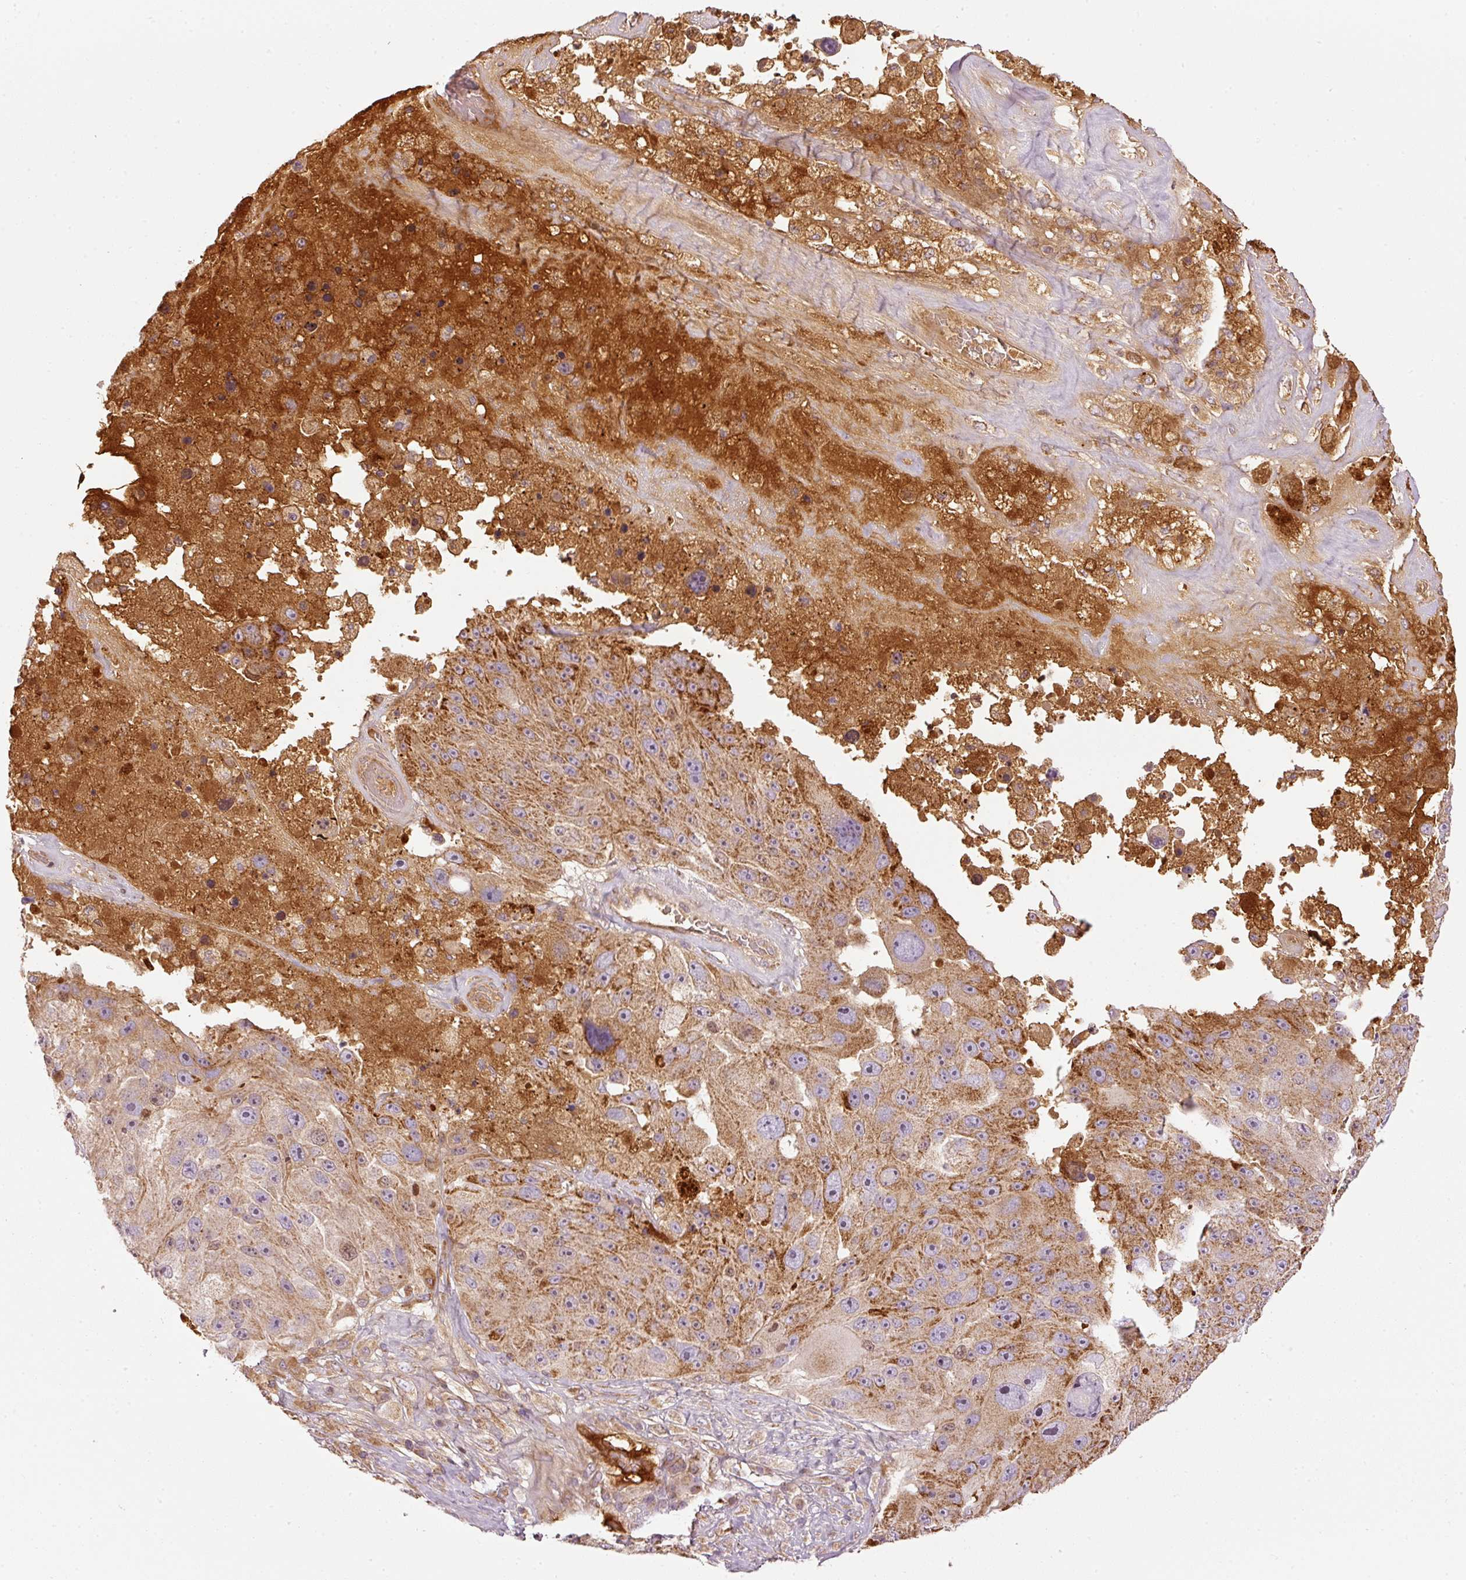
{"staining": {"intensity": "moderate", "quantity": ">75%", "location": "cytoplasmic/membranous"}, "tissue": "melanoma", "cell_type": "Tumor cells", "image_type": "cancer", "snomed": [{"axis": "morphology", "description": "Malignant melanoma, Metastatic site"}, {"axis": "topography", "description": "Lymph node"}], "caption": "This is a histology image of immunohistochemistry (IHC) staining of malignant melanoma (metastatic site), which shows moderate staining in the cytoplasmic/membranous of tumor cells.", "gene": "SERPING1", "patient": {"sex": "male", "age": 62}}